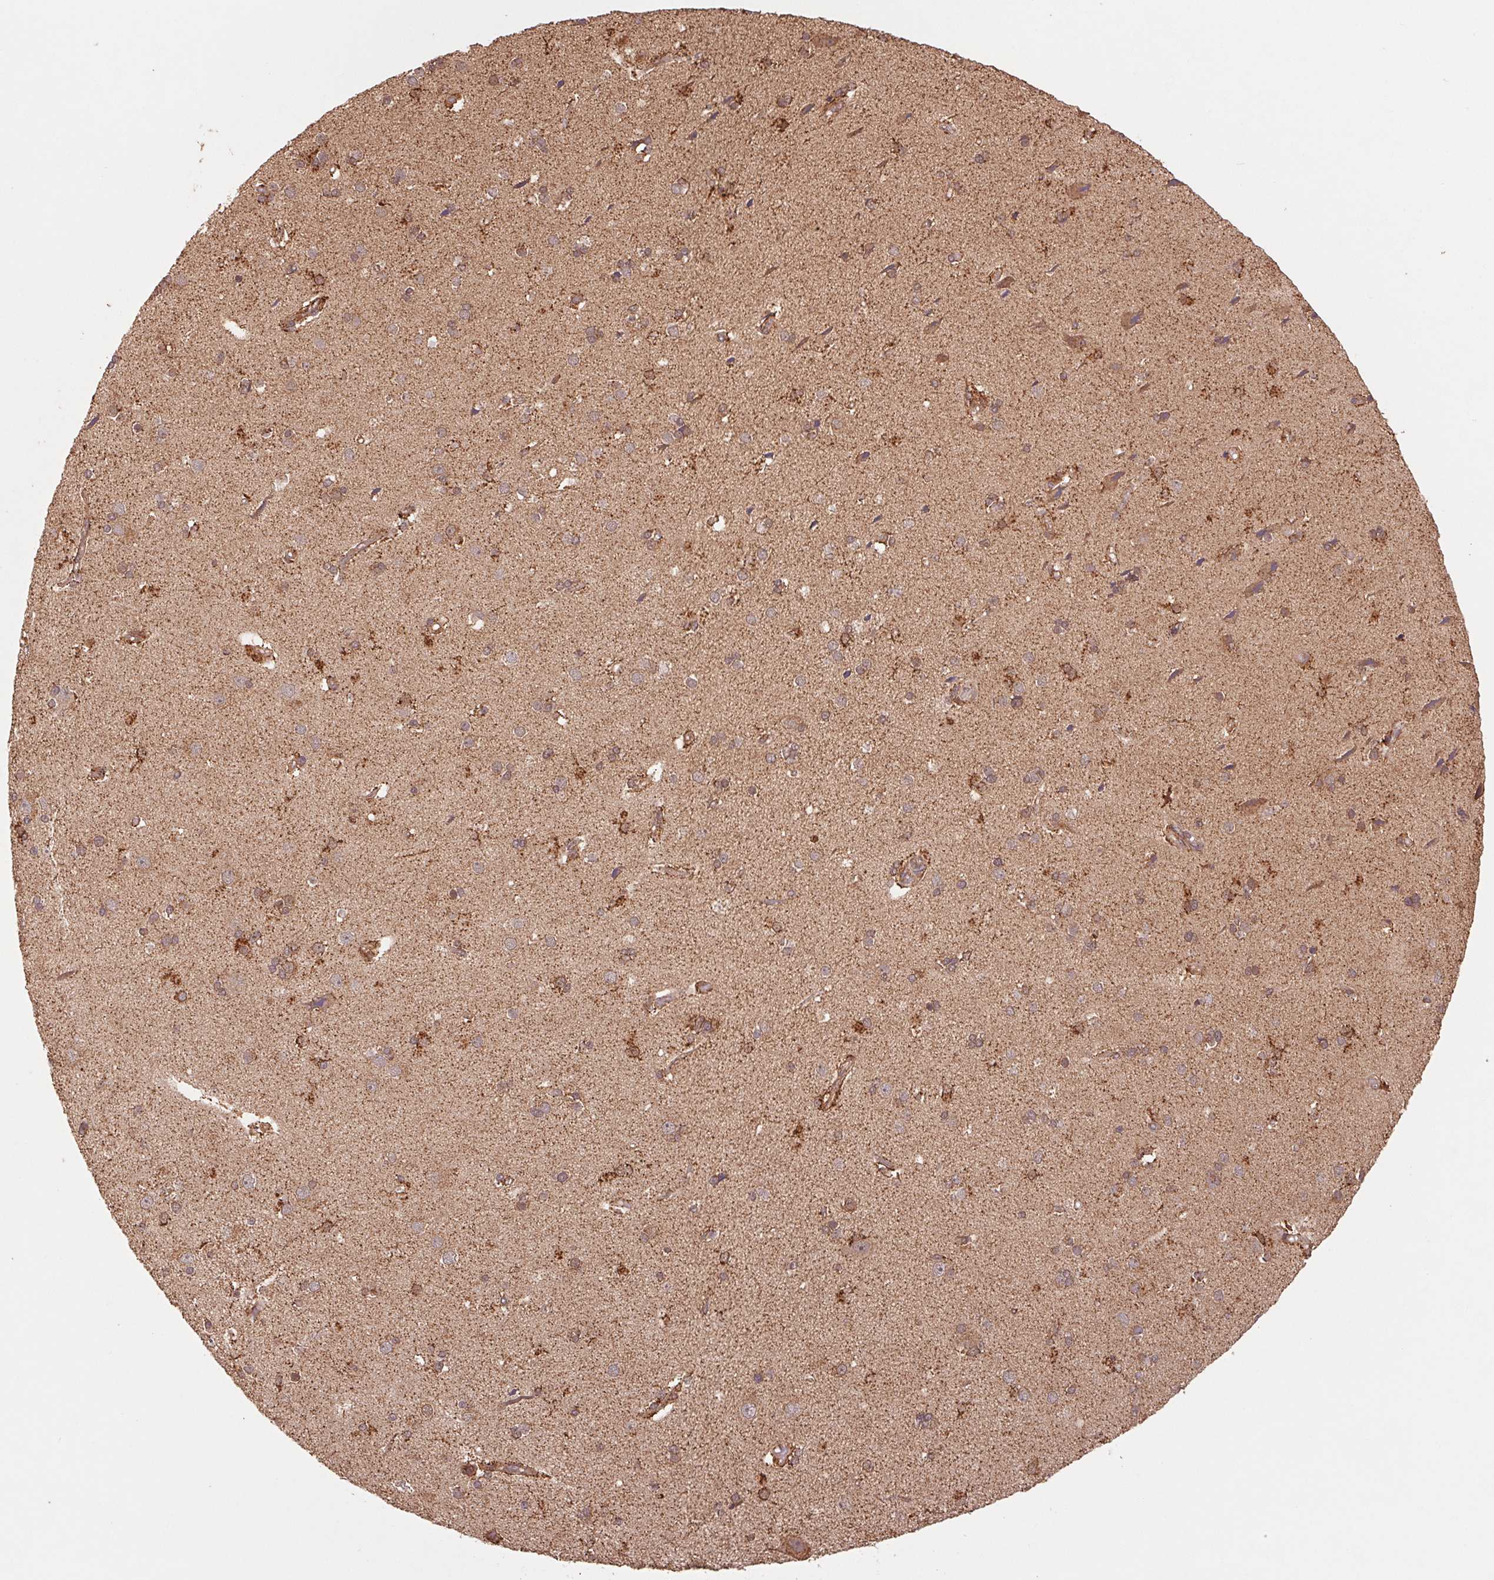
{"staining": {"intensity": "moderate", "quantity": ">75%", "location": "cytoplasmic/membranous"}, "tissue": "cerebral cortex", "cell_type": "Endothelial cells", "image_type": "normal", "snomed": [{"axis": "morphology", "description": "Normal tissue, NOS"}, {"axis": "morphology", "description": "Glioma, malignant, High grade"}, {"axis": "topography", "description": "Cerebral cortex"}], "caption": "A brown stain shows moderate cytoplasmic/membranous positivity of a protein in endothelial cells of benign cerebral cortex. (Brightfield microscopy of DAB IHC at high magnification).", "gene": "URM1", "patient": {"sex": "male", "age": 71}}